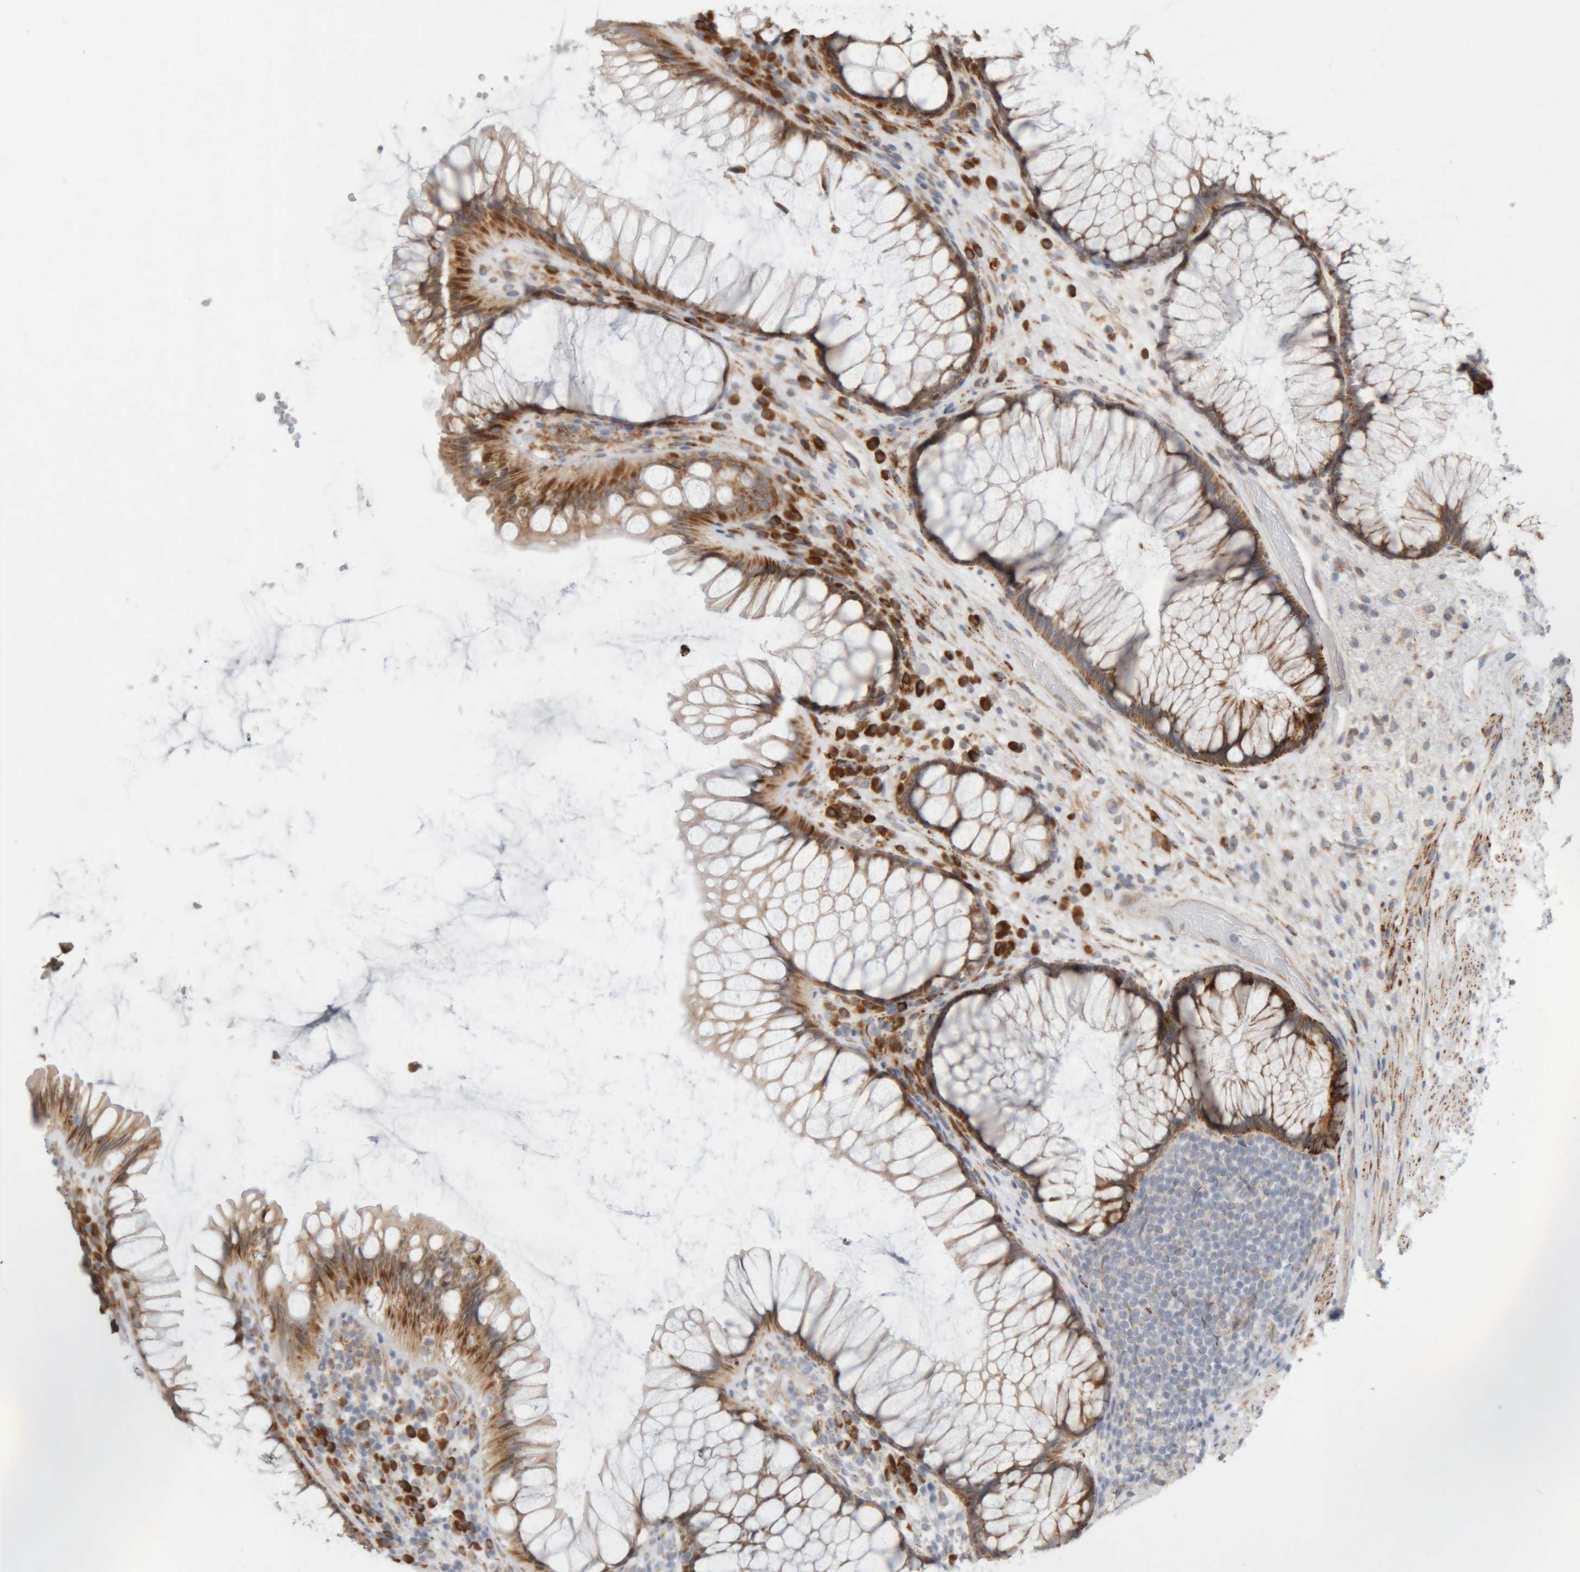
{"staining": {"intensity": "strong", "quantity": ">75%", "location": "cytoplasmic/membranous"}, "tissue": "rectum", "cell_type": "Glandular cells", "image_type": "normal", "snomed": [{"axis": "morphology", "description": "Normal tissue, NOS"}, {"axis": "topography", "description": "Rectum"}], "caption": "High-power microscopy captured an immunohistochemistry (IHC) micrograph of unremarkable rectum, revealing strong cytoplasmic/membranous staining in about >75% of glandular cells. The staining was performed using DAB to visualize the protein expression in brown, while the nuclei were stained in blue with hematoxylin (Magnification: 20x).", "gene": "RPN2", "patient": {"sex": "male", "age": 51}}